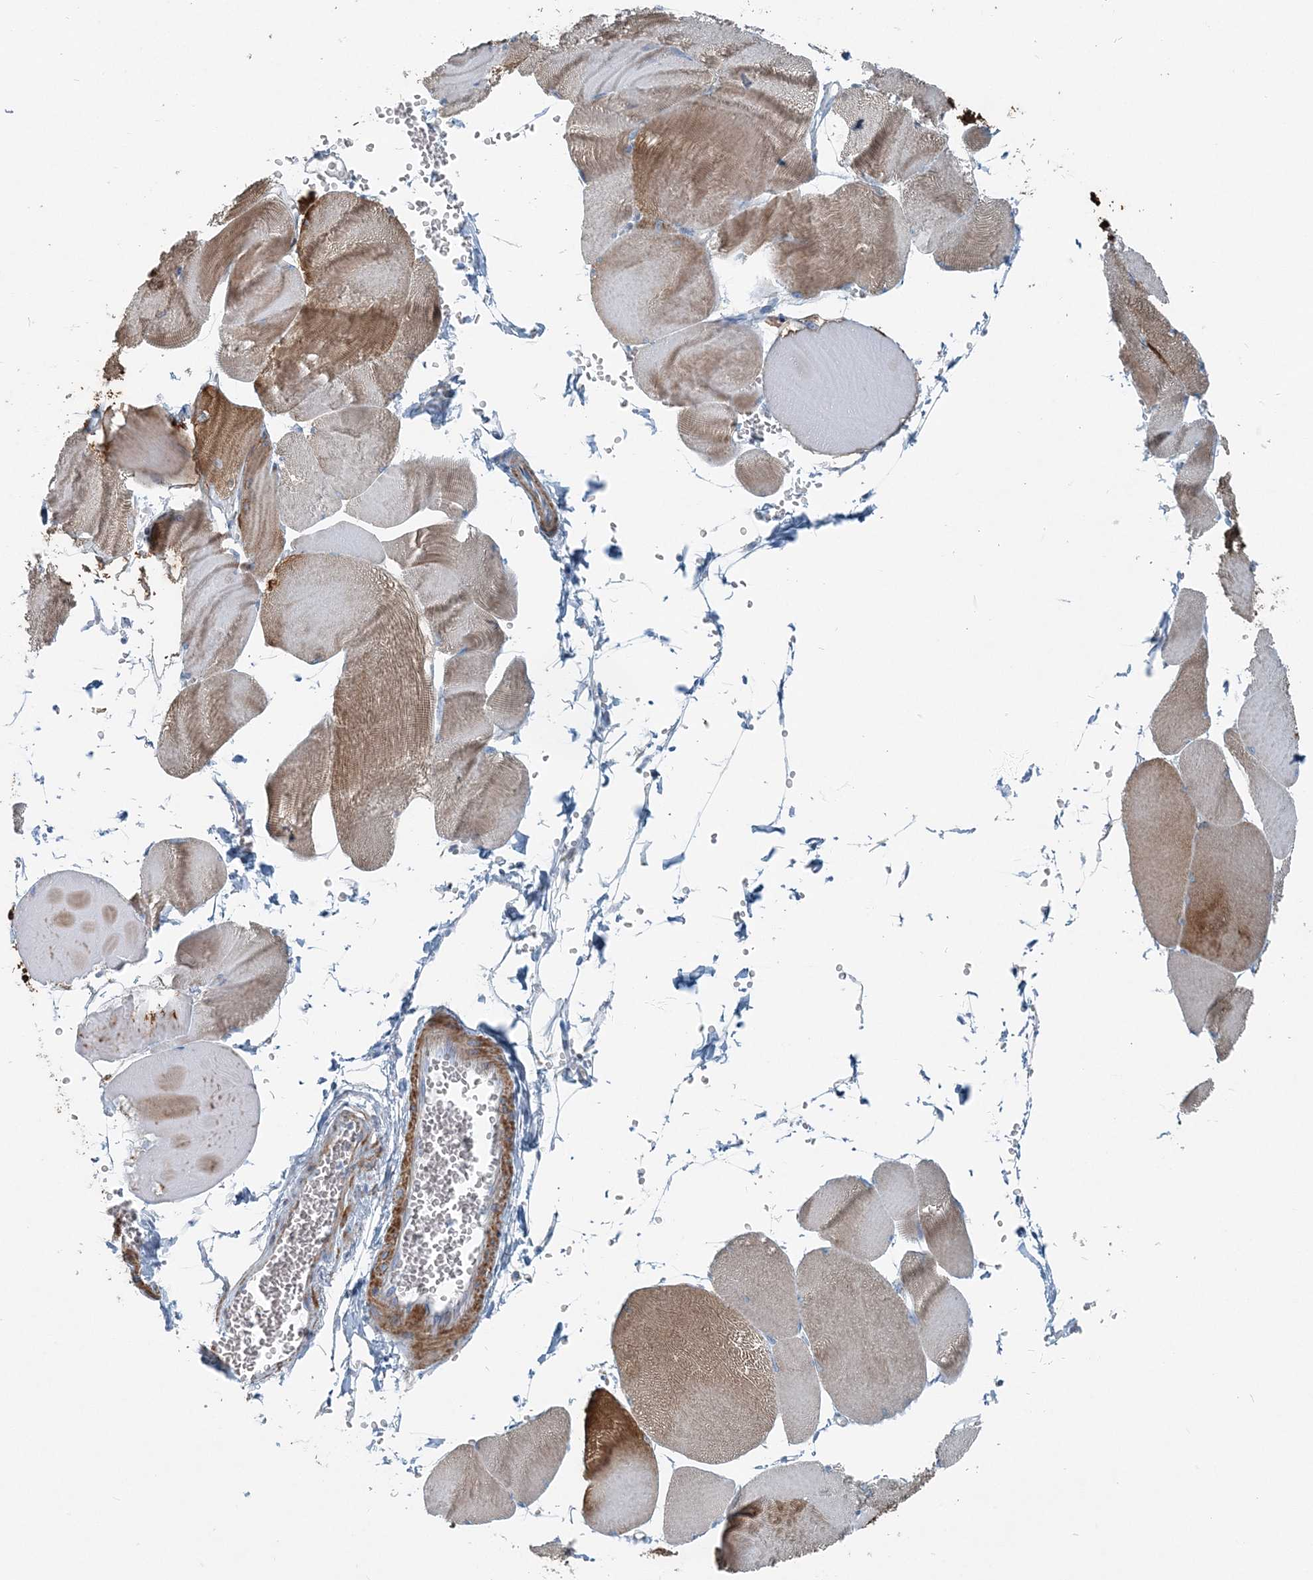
{"staining": {"intensity": "moderate", "quantity": ">75%", "location": "cytoplasmic/membranous"}, "tissue": "skeletal muscle", "cell_type": "Myocytes", "image_type": "normal", "snomed": [{"axis": "morphology", "description": "Normal tissue, NOS"}, {"axis": "morphology", "description": "Basal cell carcinoma"}, {"axis": "topography", "description": "Skeletal muscle"}], "caption": "Myocytes show medium levels of moderate cytoplasmic/membranous staining in about >75% of cells in normal skeletal muscle.", "gene": "INTU", "patient": {"sex": "female", "age": 64}}